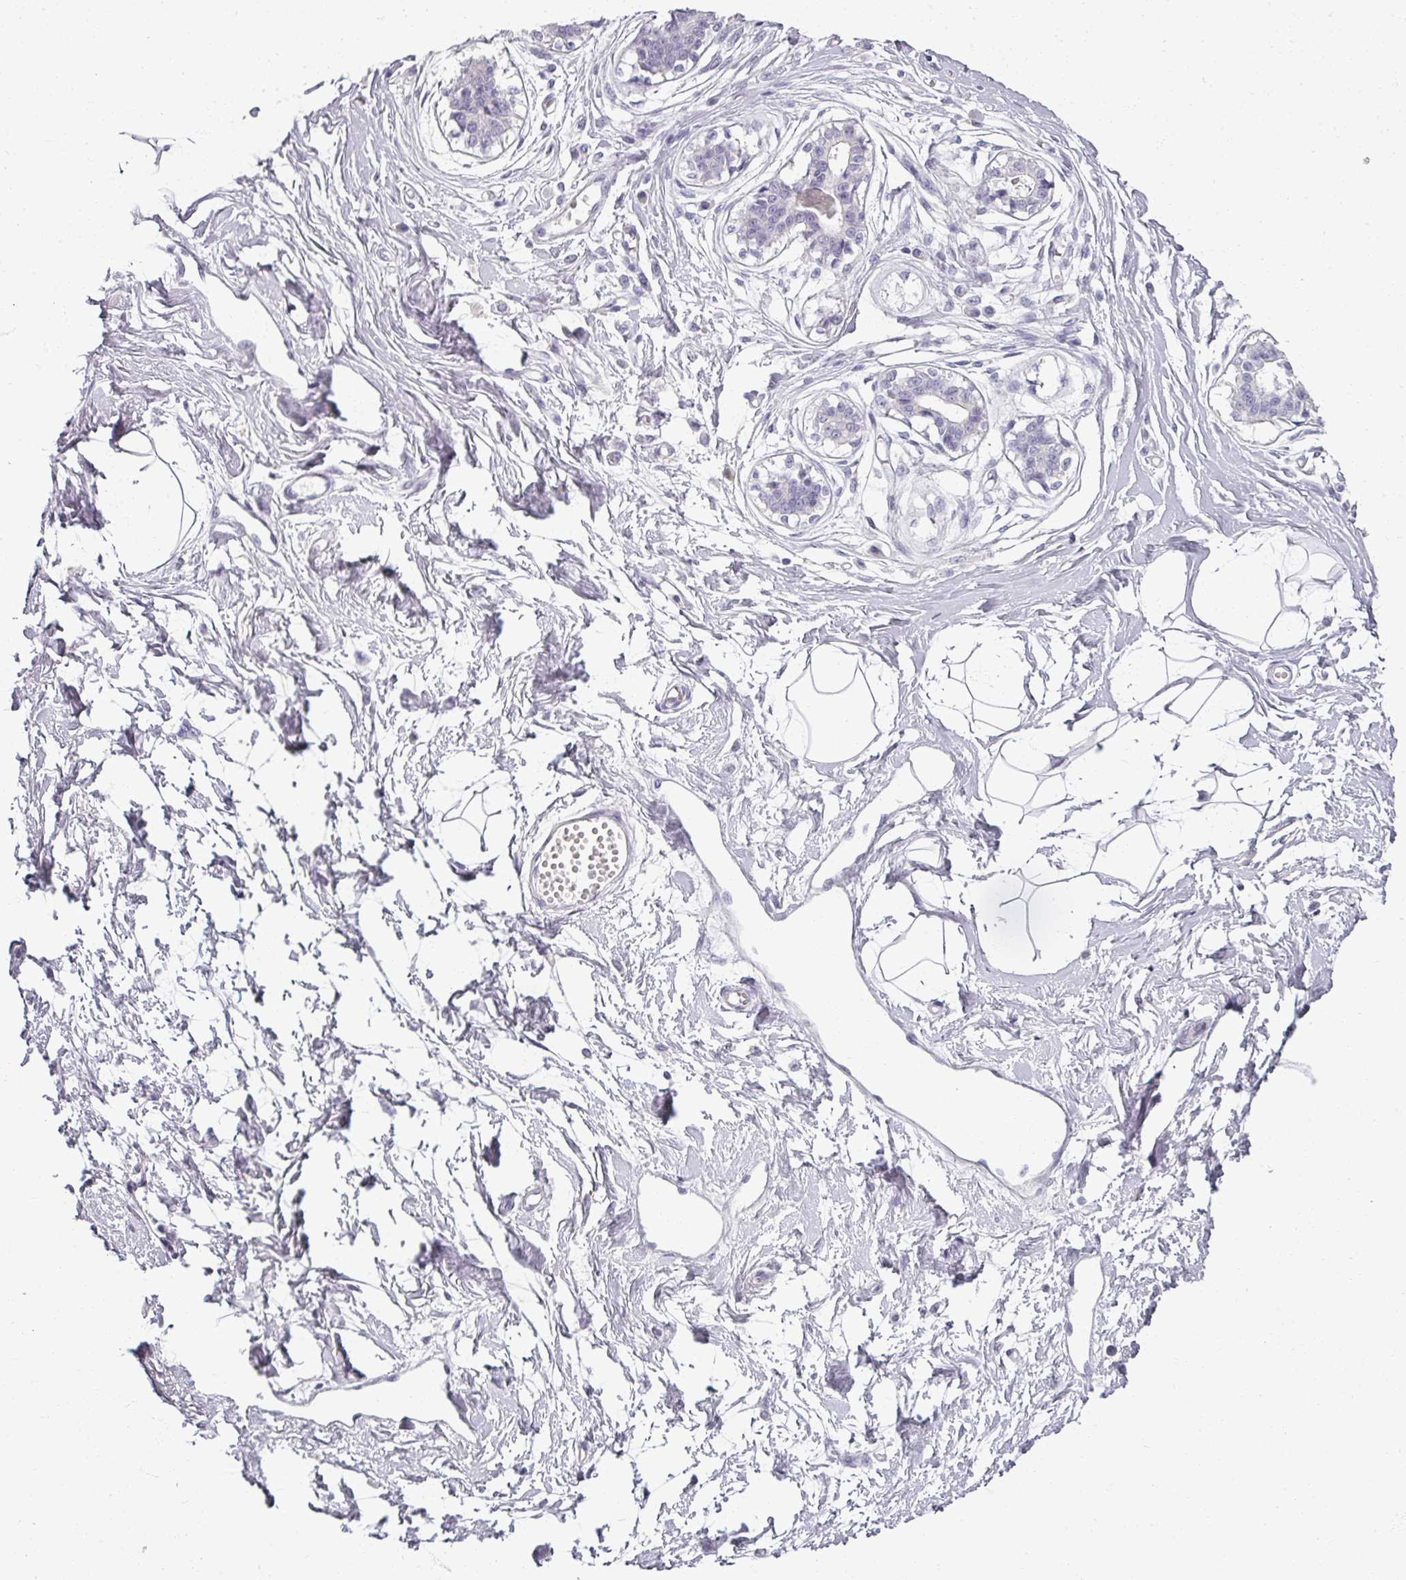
{"staining": {"intensity": "negative", "quantity": "none", "location": "none"}, "tissue": "breast", "cell_type": "Adipocytes", "image_type": "normal", "snomed": [{"axis": "morphology", "description": "Normal tissue, NOS"}, {"axis": "topography", "description": "Breast"}], "caption": "Breast was stained to show a protein in brown. There is no significant positivity in adipocytes. (DAB (3,3'-diaminobenzidine) IHC with hematoxylin counter stain).", "gene": "REG3A", "patient": {"sex": "female", "age": 45}}